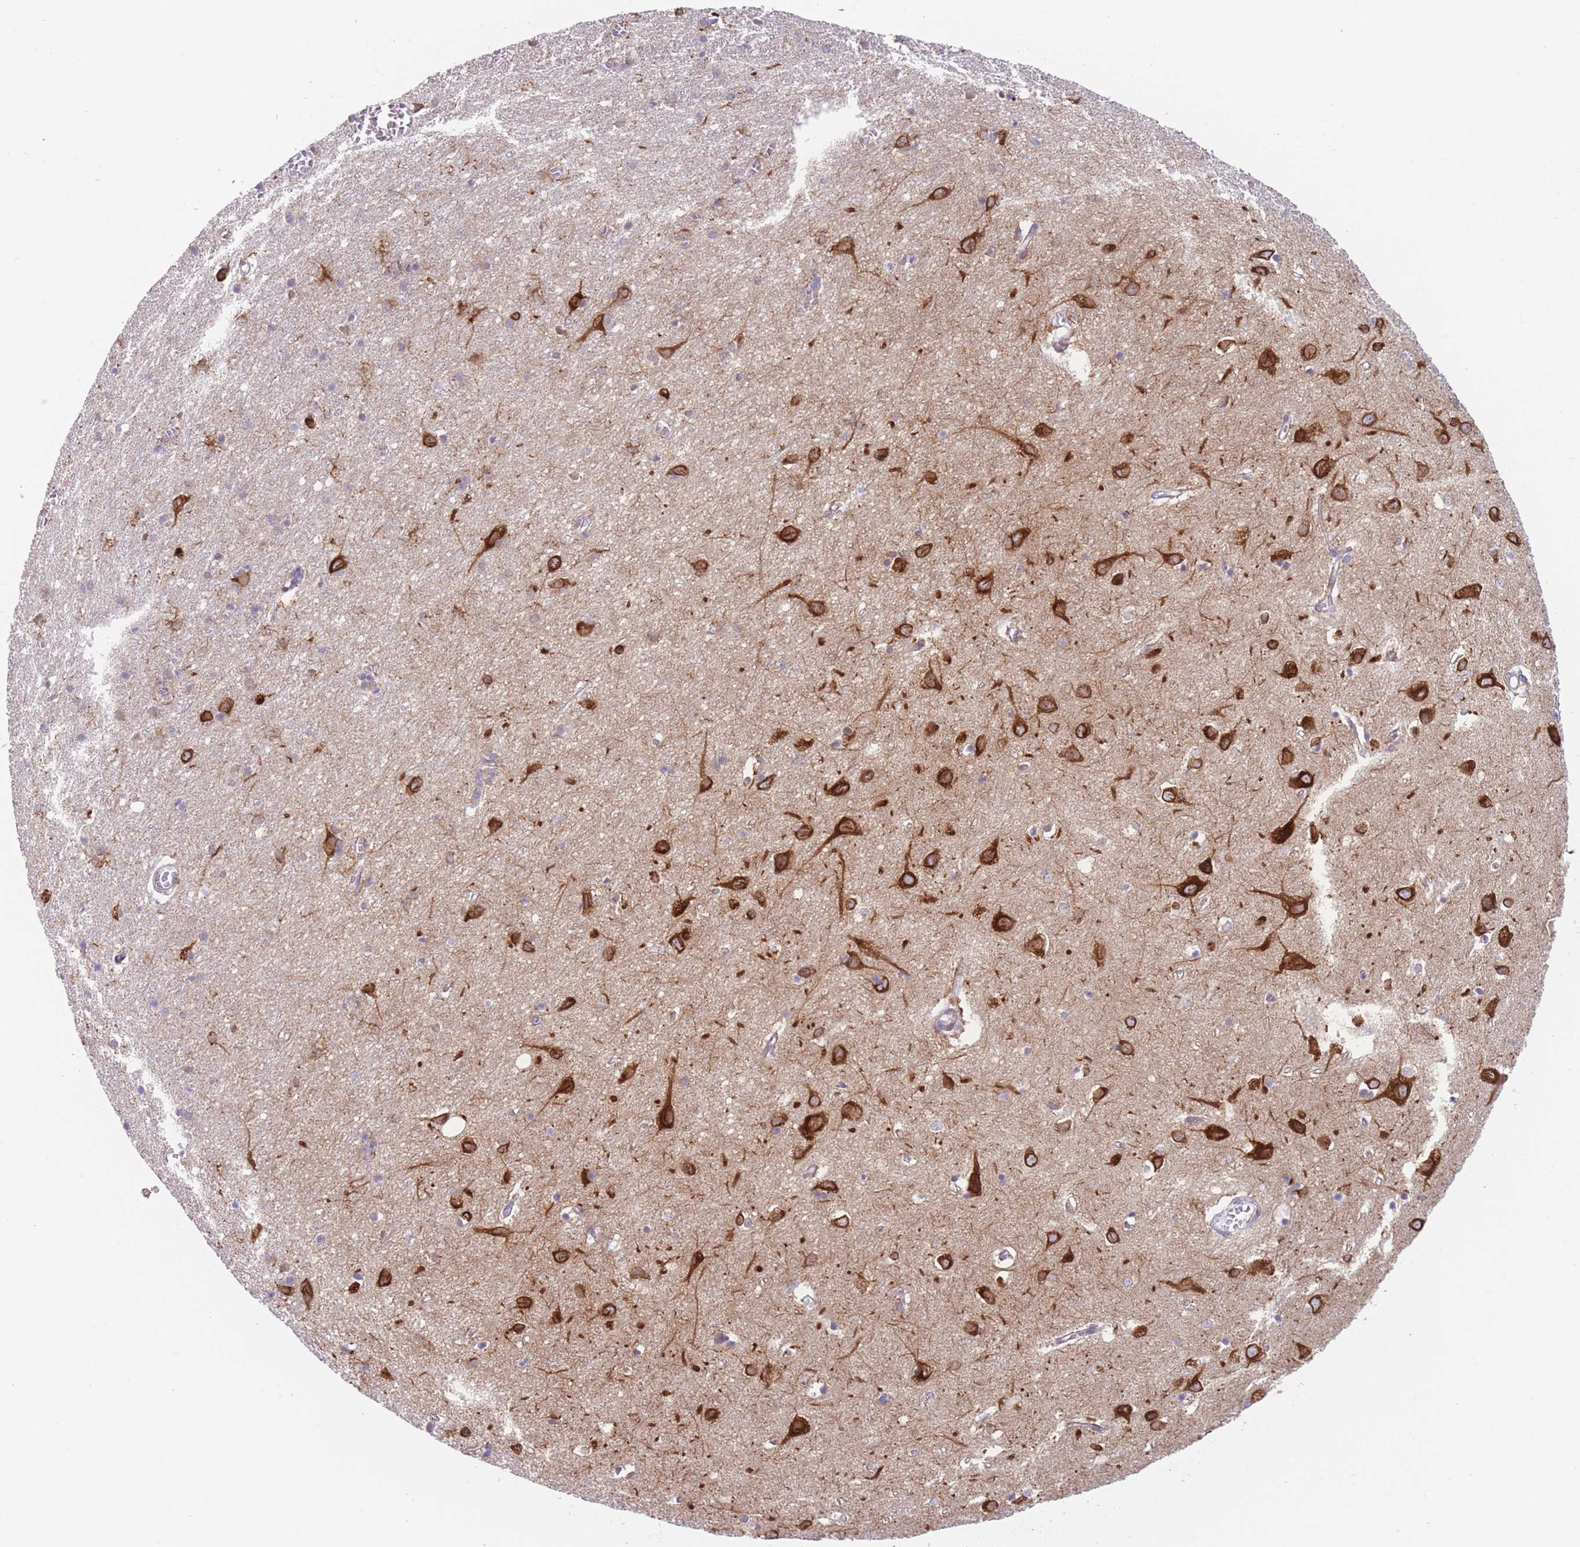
{"staining": {"intensity": "negative", "quantity": "none", "location": "none"}, "tissue": "cerebral cortex", "cell_type": "Endothelial cells", "image_type": "normal", "snomed": [{"axis": "morphology", "description": "Normal tissue, NOS"}, {"axis": "topography", "description": "Cerebral cortex"}], "caption": "Immunohistochemistry of unremarkable cerebral cortex shows no expression in endothelial cells. (Stains: DAB (3,3'-diaminobenzidine) immunohistochemistry (IHC) with hematoxylin counter stain, Microscopy: brightfield microscopy at high magnification).", "gene": "AK9", "patient": {"sex": "female", "age": 64}}